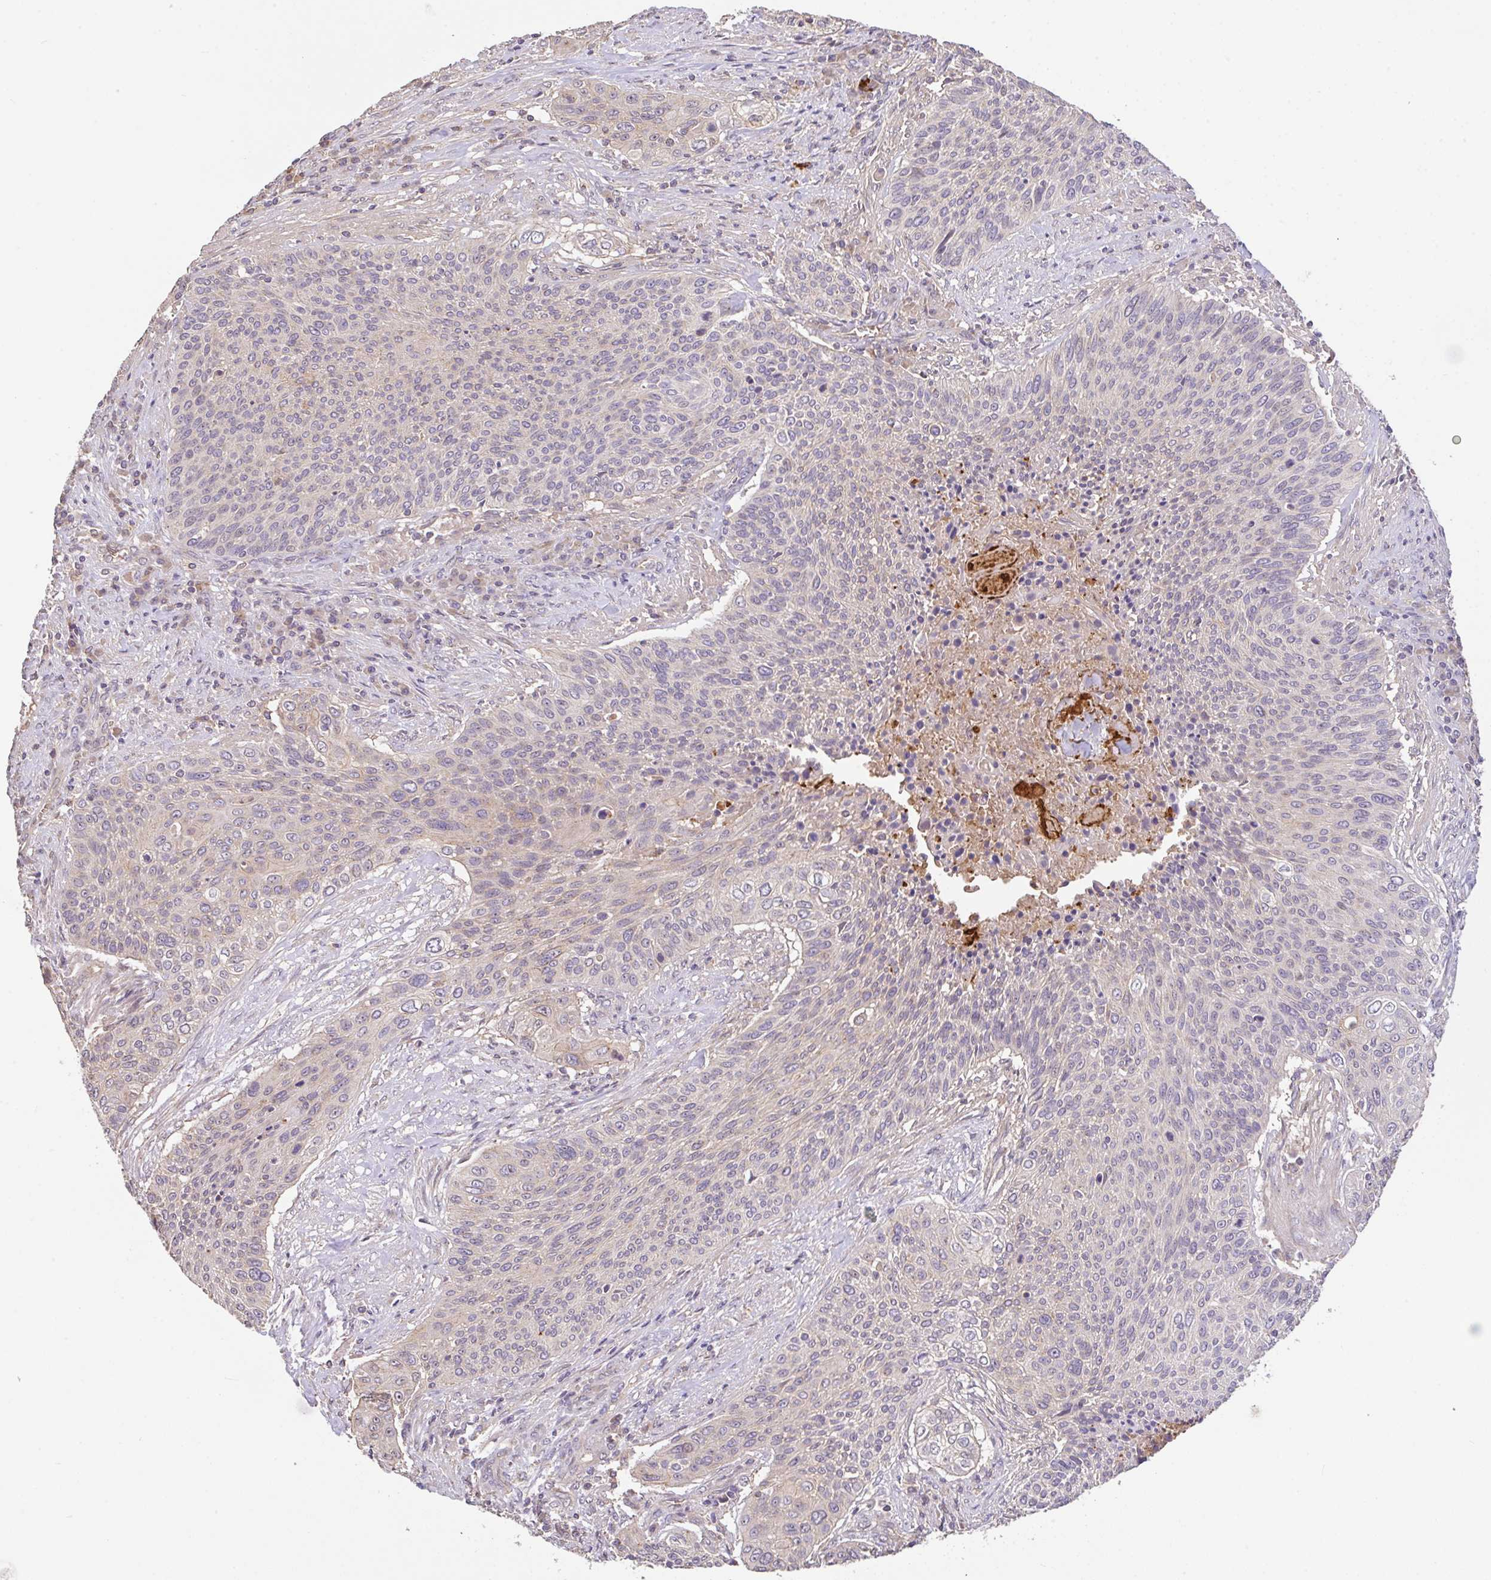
{"staining": {"intensity": "negative", "quantity": "none", "location": "none"}, "tissue": "cervical cancer", "cell_type": "Tumor cells", "image_type": "cancer", "snomed": [{"axis": "morphology", "description": "Squamous cell carcinoma, NOS"}, {"axis": "topography", "description": "Cervix"}], "caption": "There is no significant positivity in tumor cells of cervical cancer (squamous cell carcinoma).", "gene": "C1QTNF9B", "patient": {"sex": "female", "age": 31}}